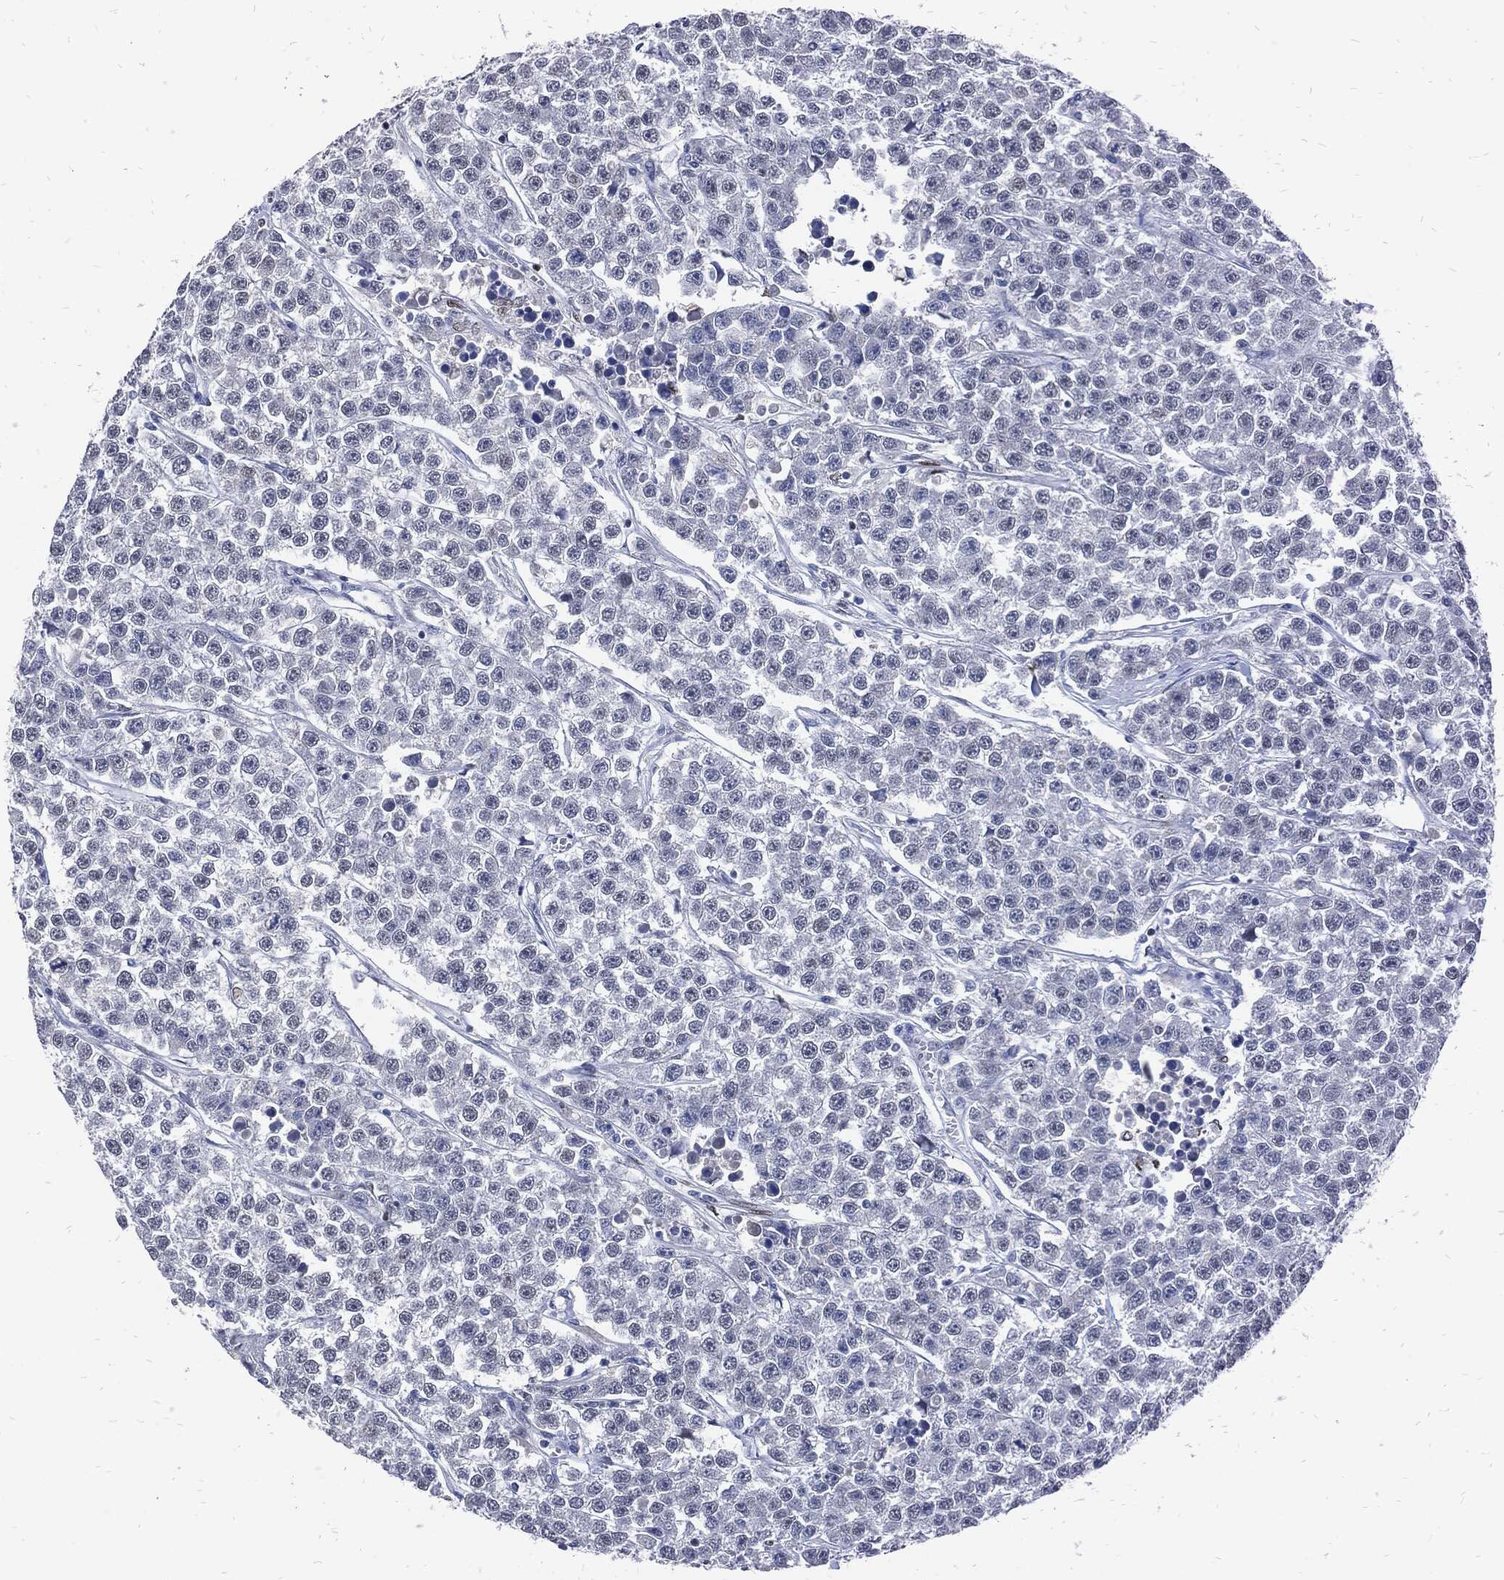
{"staining": {"intensity": "negative", "quantity": "none", "location": "none"}, "tissue": "testis cancer", "cell_type": "Tumor cells", "image_type": "cancer", "snomed": [{"axis": "morphology", "description": "Seminoma, NOS"}, {"axis": "topography", "description": "Testis"}], "caption": "Immunohistochemistry (IHC) of seminoma (testis) displays no expression in tumor cells. The staining is performed using DAB brown chromogen with nuclei counter-stained in using hematoxylin.", "gene": "JUN", "patient": {"sex": "male", "age": 59}}